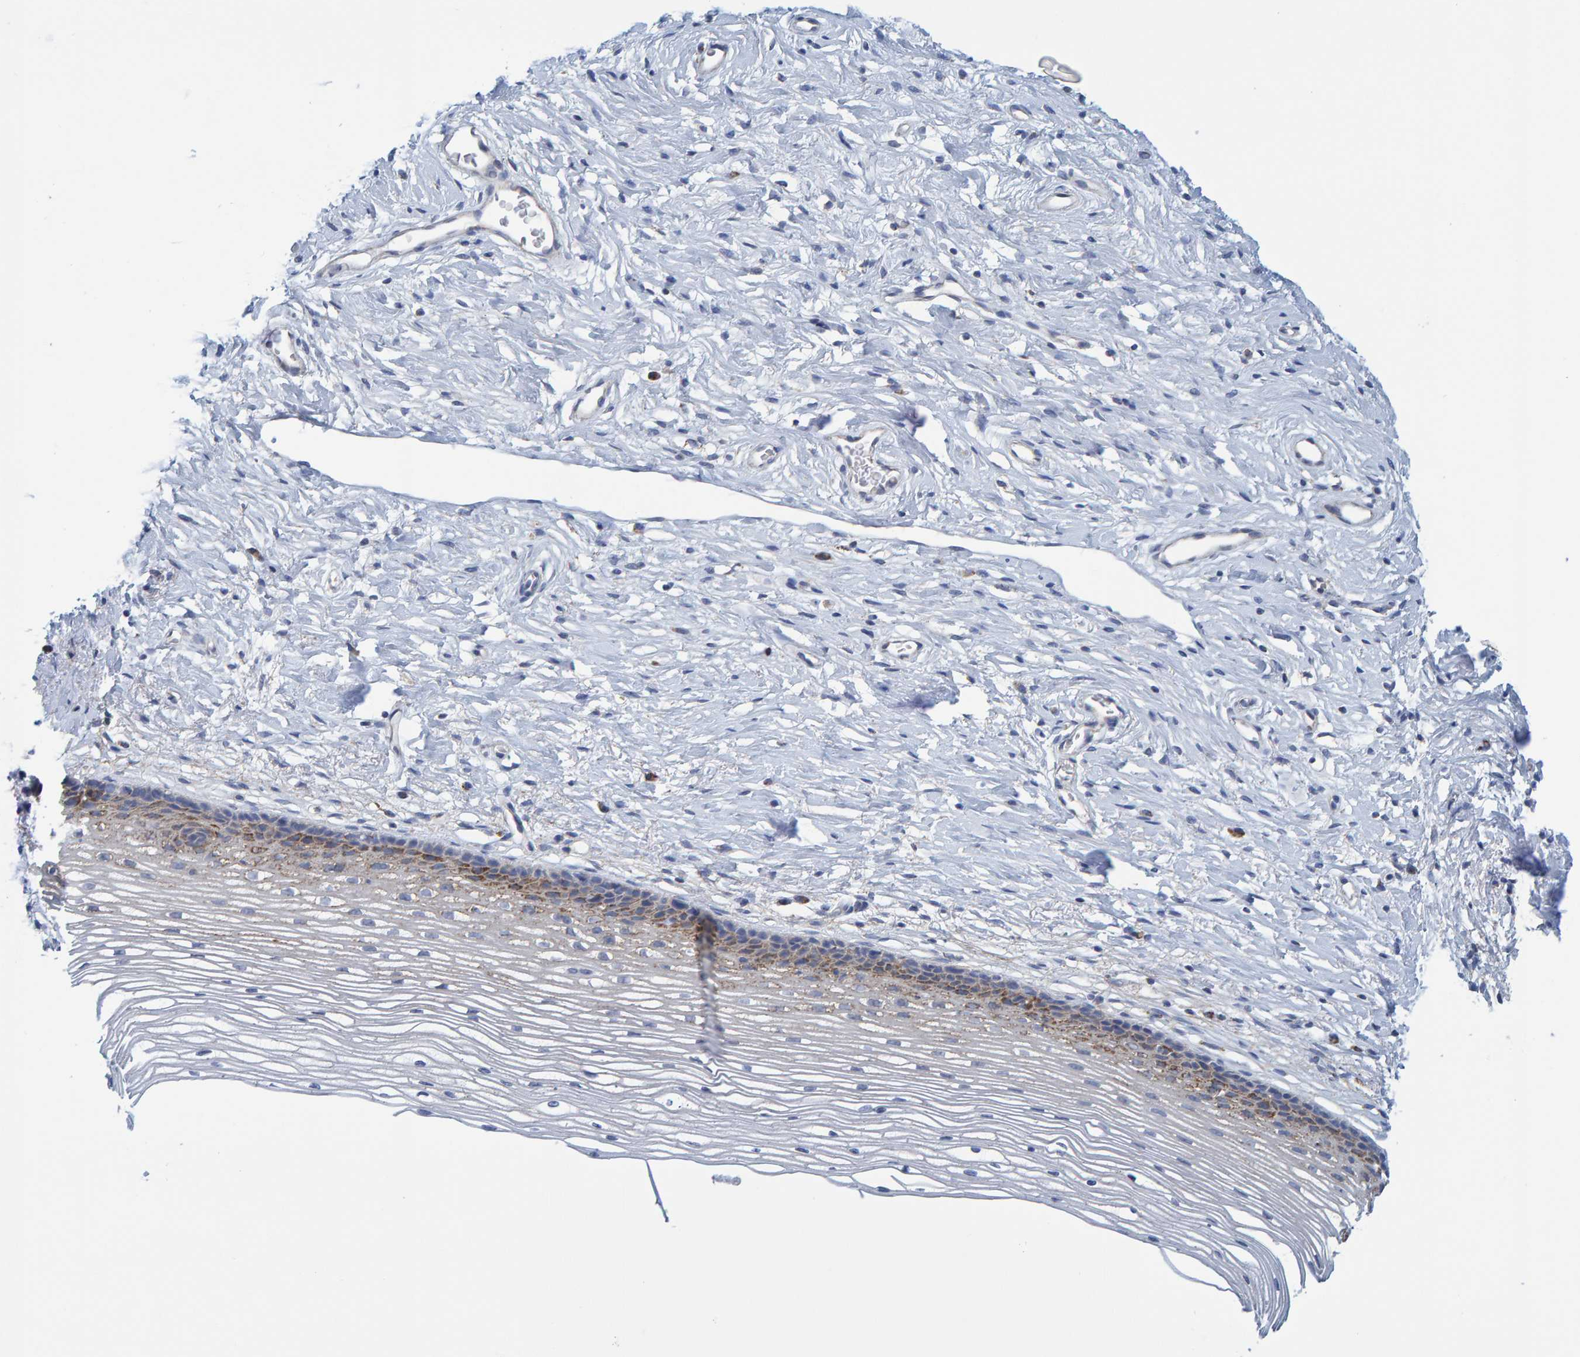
{"staining": {"intensity": "weak", "quantity": "<25%", "location": "cytoplasmic/membranous"}, "tissue": "cervix", "cell_type": "Glandular cells", "image_type": "normal", "snomed": [{"axis": "morphology", "description": "Normal tissue, NOS"}, {"axis": "topography", "description": "Cervix"}], "caption": "An image of cervix stained for a protein exhibits no brown staining in glandular cells. (Brightfield microscopy of DAB immunohistochemistry (IHC) at high magnification).", "gene": "MRPS7", "patient": {"sex": "female", "age": 77}}